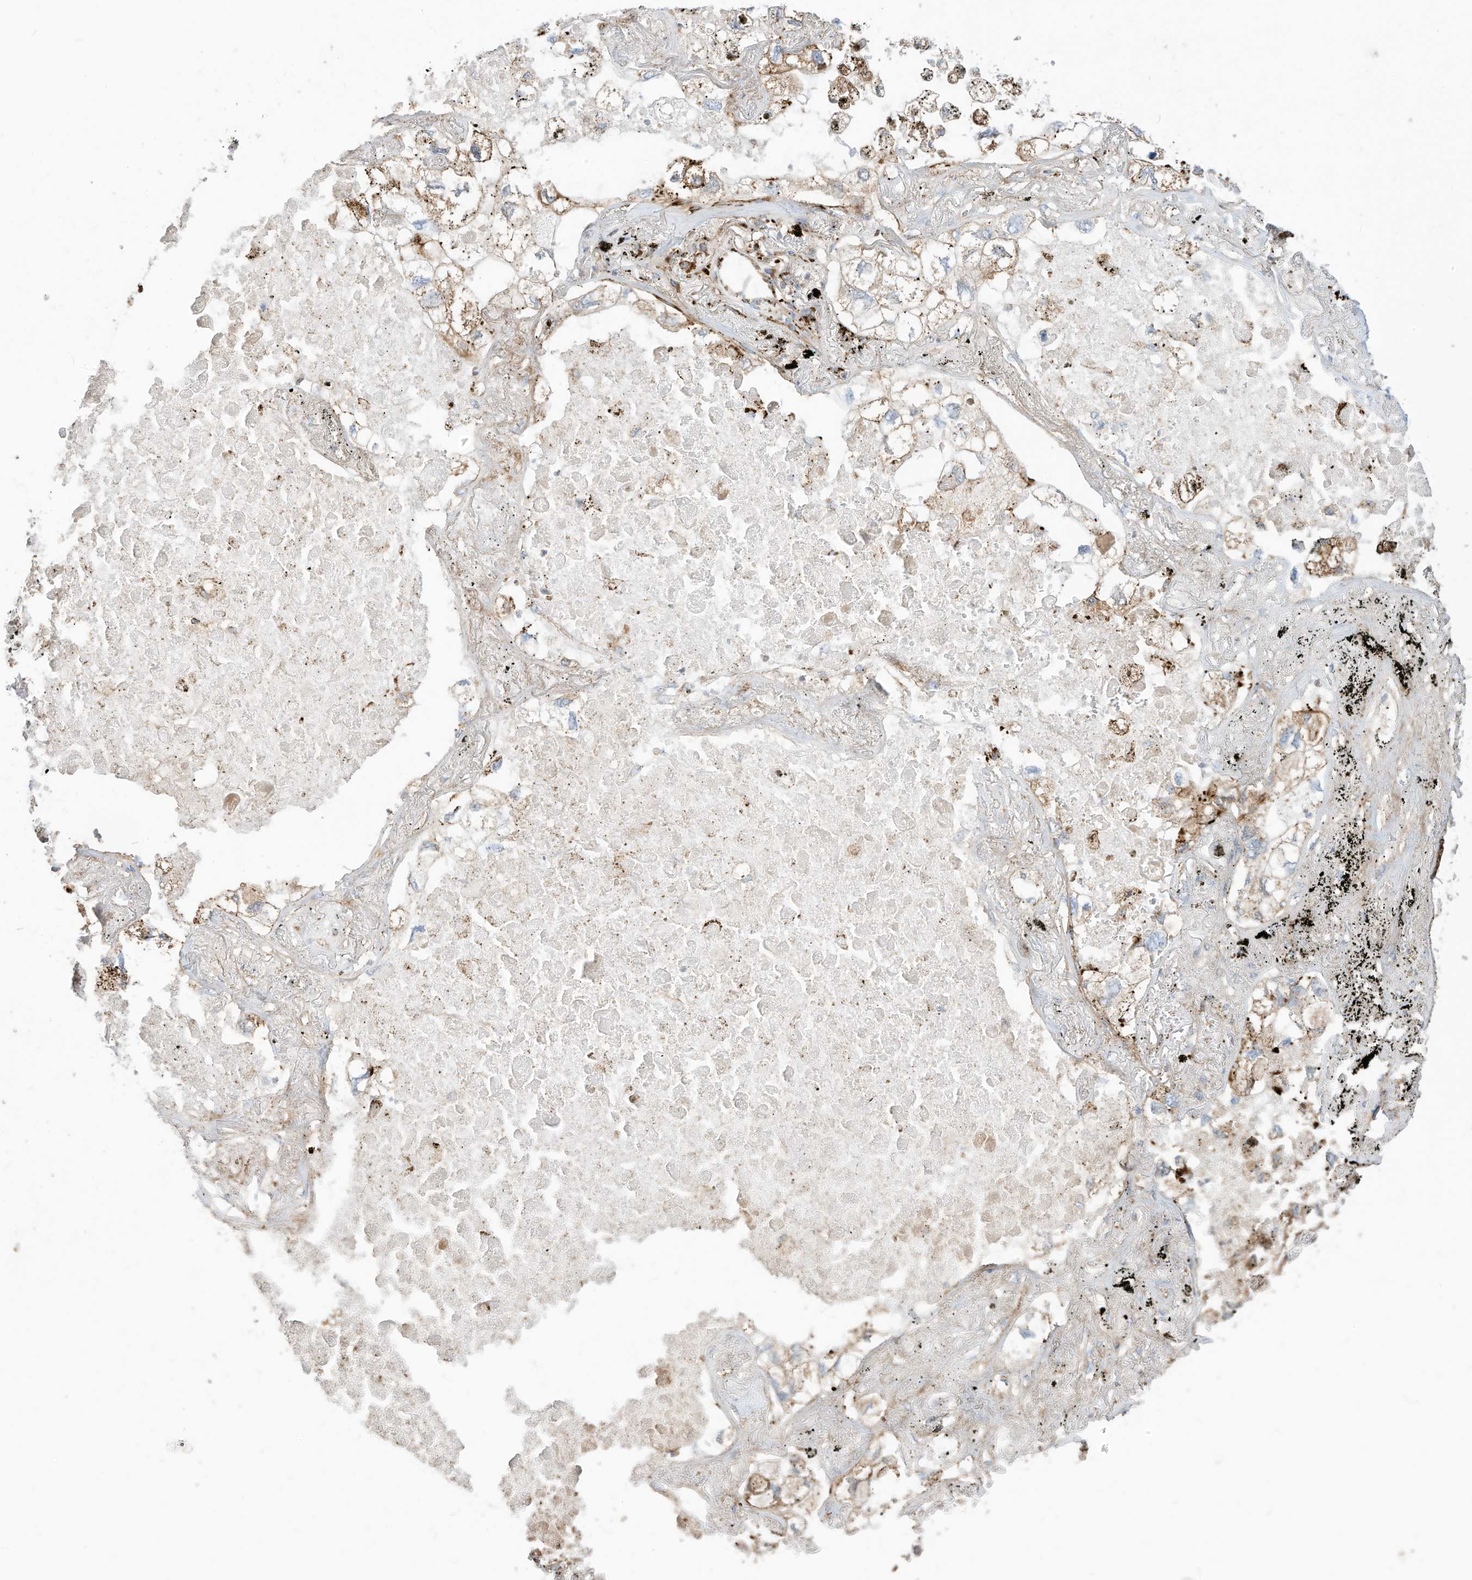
{"staining": {"intensity": "moderate", "quantity": "<25%", "location": "cytoplasmic/membranous"}, "tissue": "lung cancer", "cell_type": "Tumor cells", "image_type": "cancer", "snomed": [{"axis": "morphology", "description": "Adenocarcinoma, NOS"}, {"axis": "topography", "description": "Lung"}], "caption": "Protein positivity by IHC exhibits moderate cytoplasmic/membranous expression in about <25% of tumor cells in lung adenocarcinoma.", "gene": "TRNAU1AP", "patient": {"sex": "male", "age": 65}}